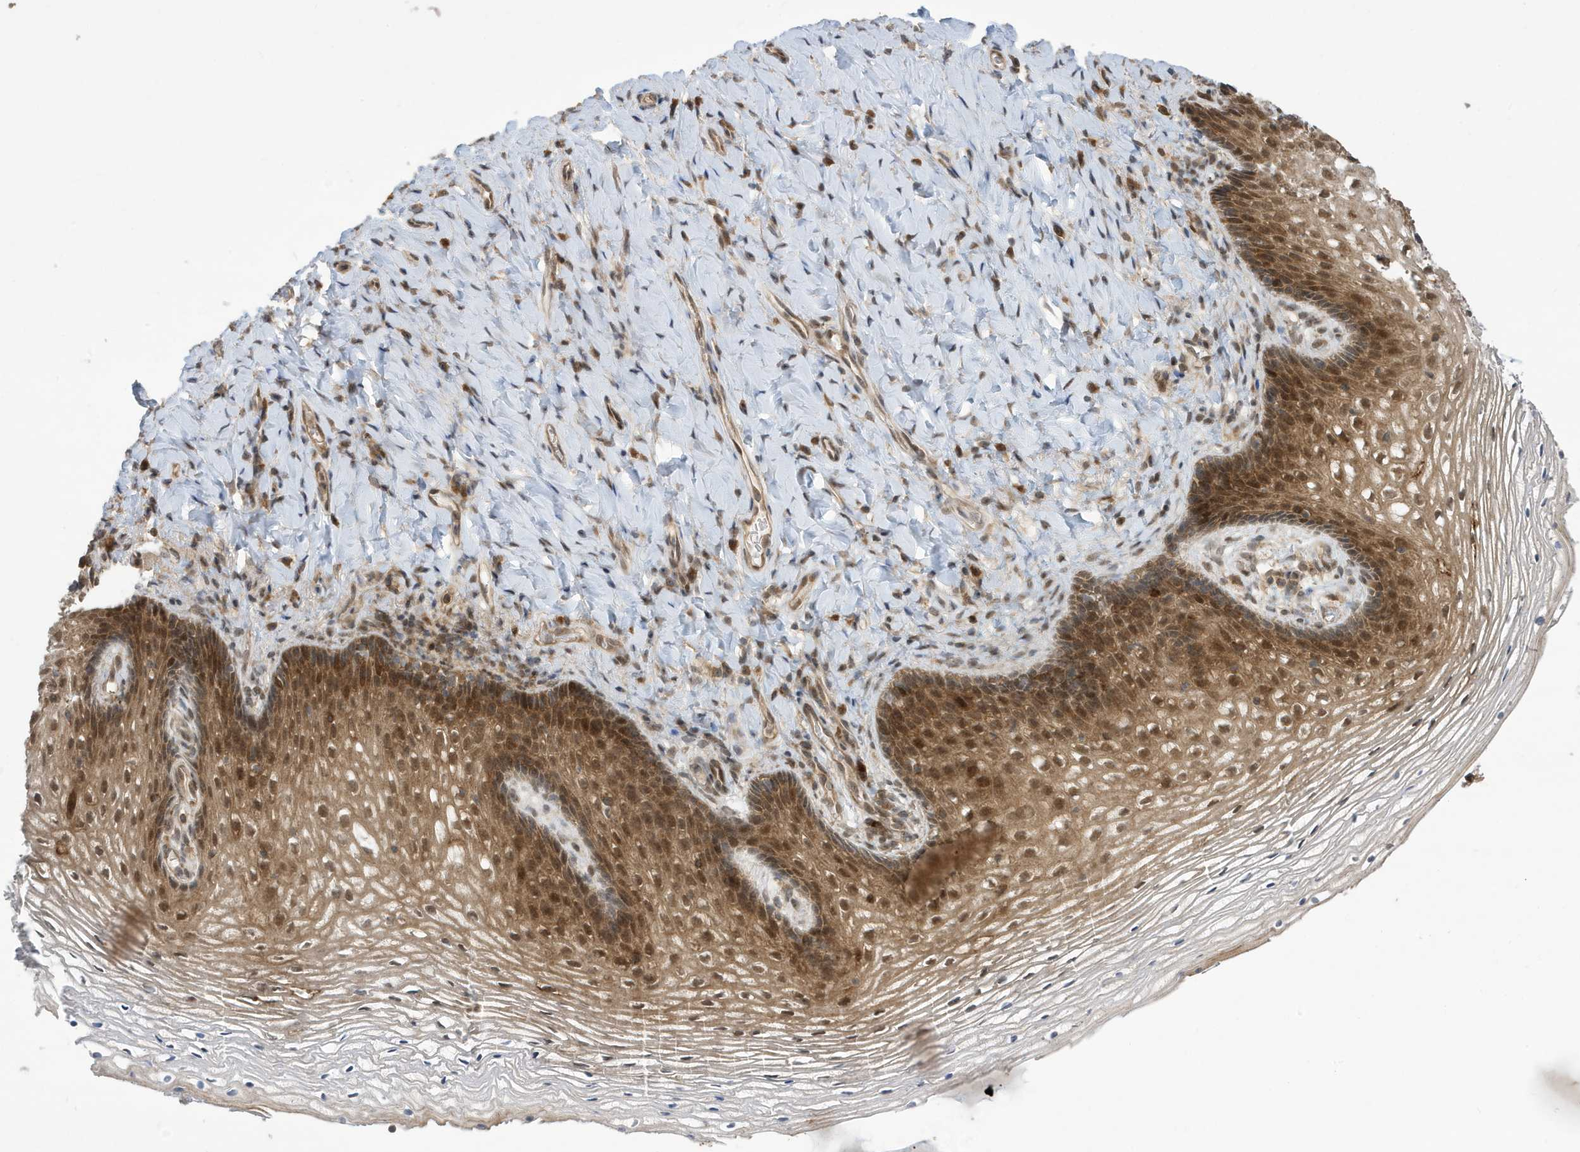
{"staining": {"intensity": "strong", "quantity": ">75%", "location": "cytoplasmic/membranous,nuclear"}, "tissue": "vagina", "cell_type": "Squamous epithelial cells", "image_type": "normal", "snomed": [{"axis": "morphology", "description": "Normal tissue, NOS"}, {"axis": "topography", "description": "Vagina"}], "caption": "Immunohistochemical staining of benign vagina displays high levels of strong cytoplasmic/membranous,nuclear positivity in about >75% of squamous epithelial cells. (IHC, brightfield microscopy, high magnification).", "gene": "UBQLN1", "patient": {"sex": "female", "age": 60}}